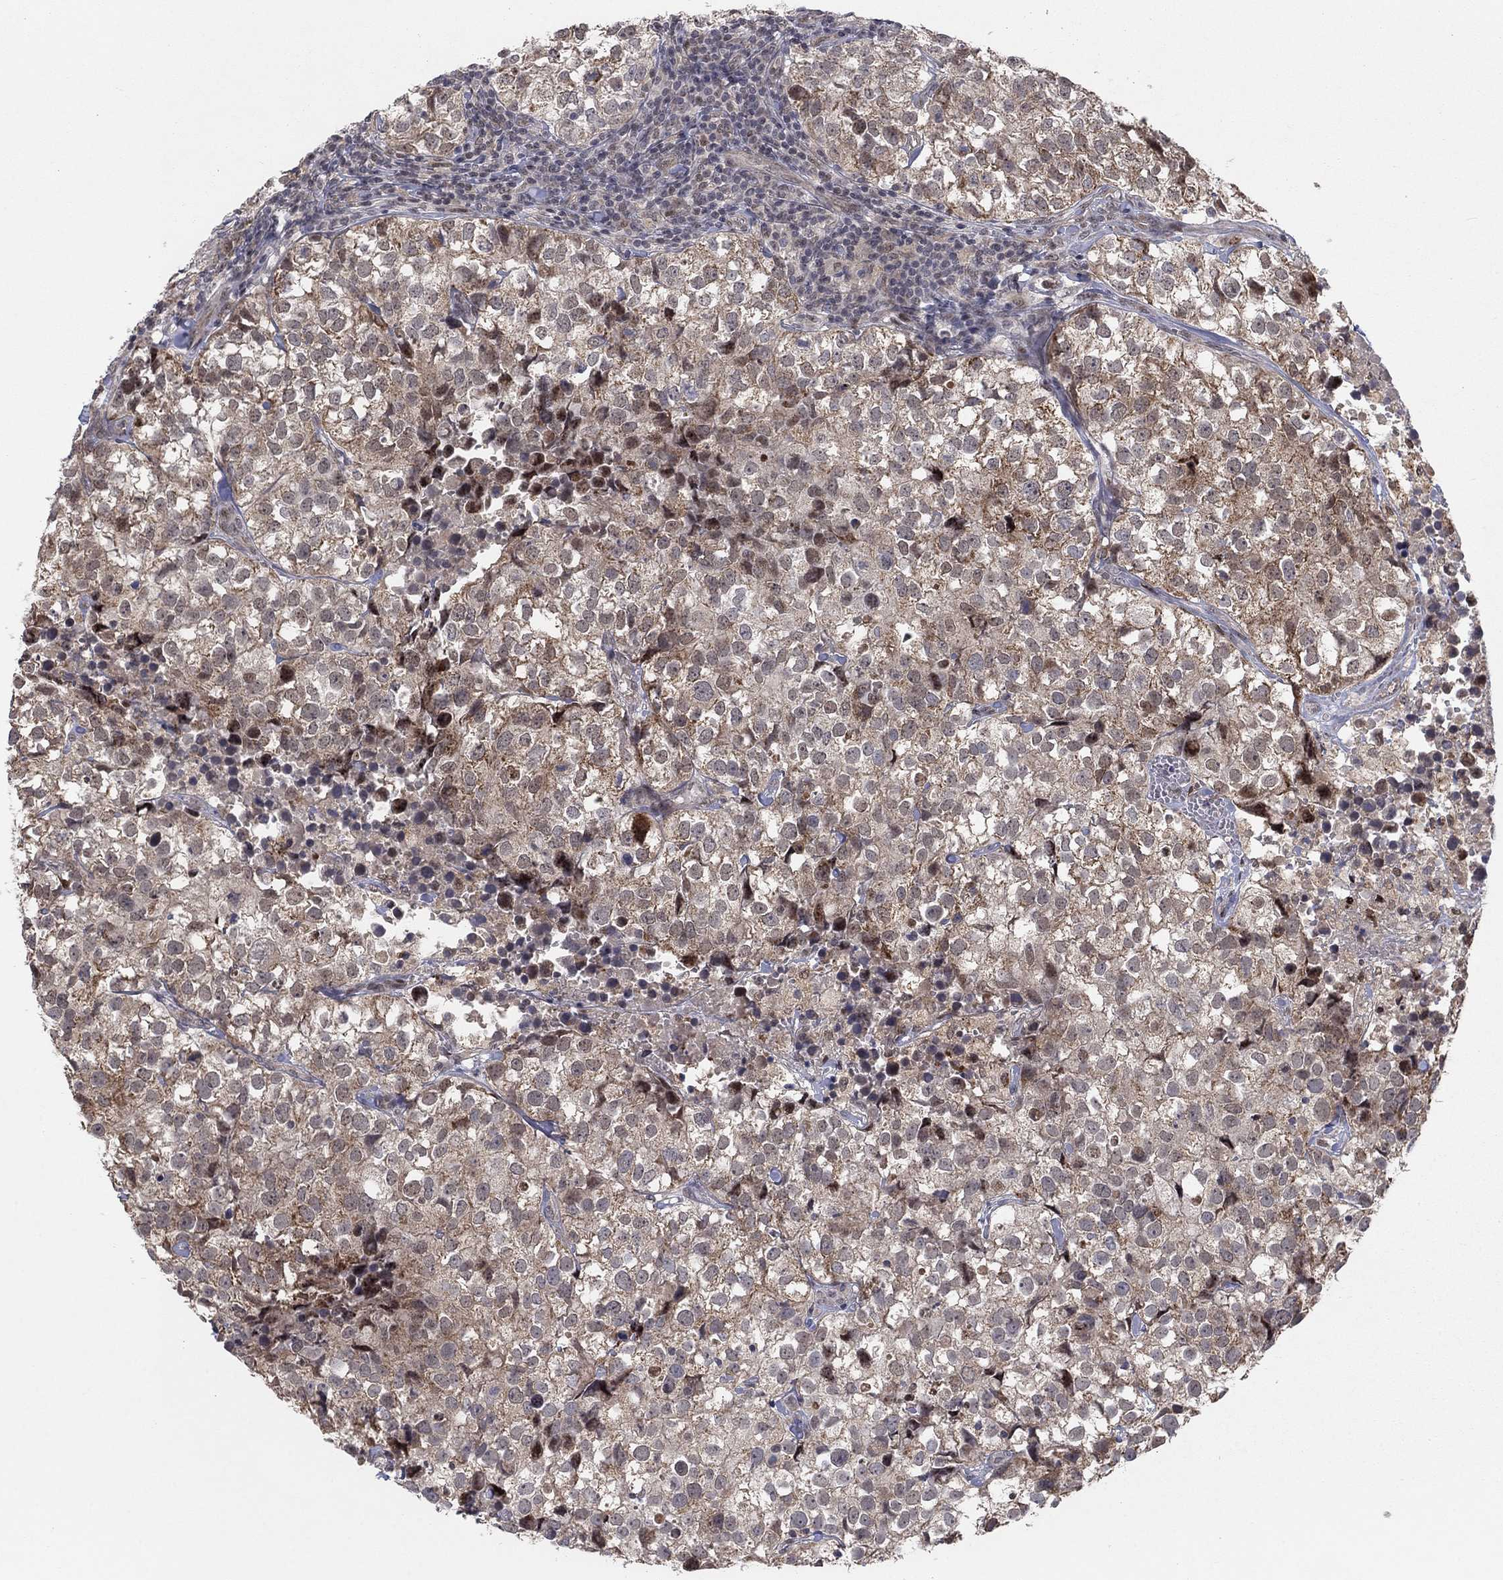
{"staining": {"intensity": "weak", "quantity": ">75%", "location": "cytoplasmic/membranous"}, "tissue": "breast cancer", "cell_type": "Tumor cells", "image_type": "cancer", "snomed": [{"axis": "morphology", "description": "Duct carcinoma"}, {"axis": "topography", "description": "Breast"}], "caption": "Breast intraductal carcinoma was stained to show a protein in brown. There is low levels of weak cytoplasmic/membranous staining in about >75% of tumor cells.", "gene": "ZNF395", "patient": {"sex": "female", "age": 30}}